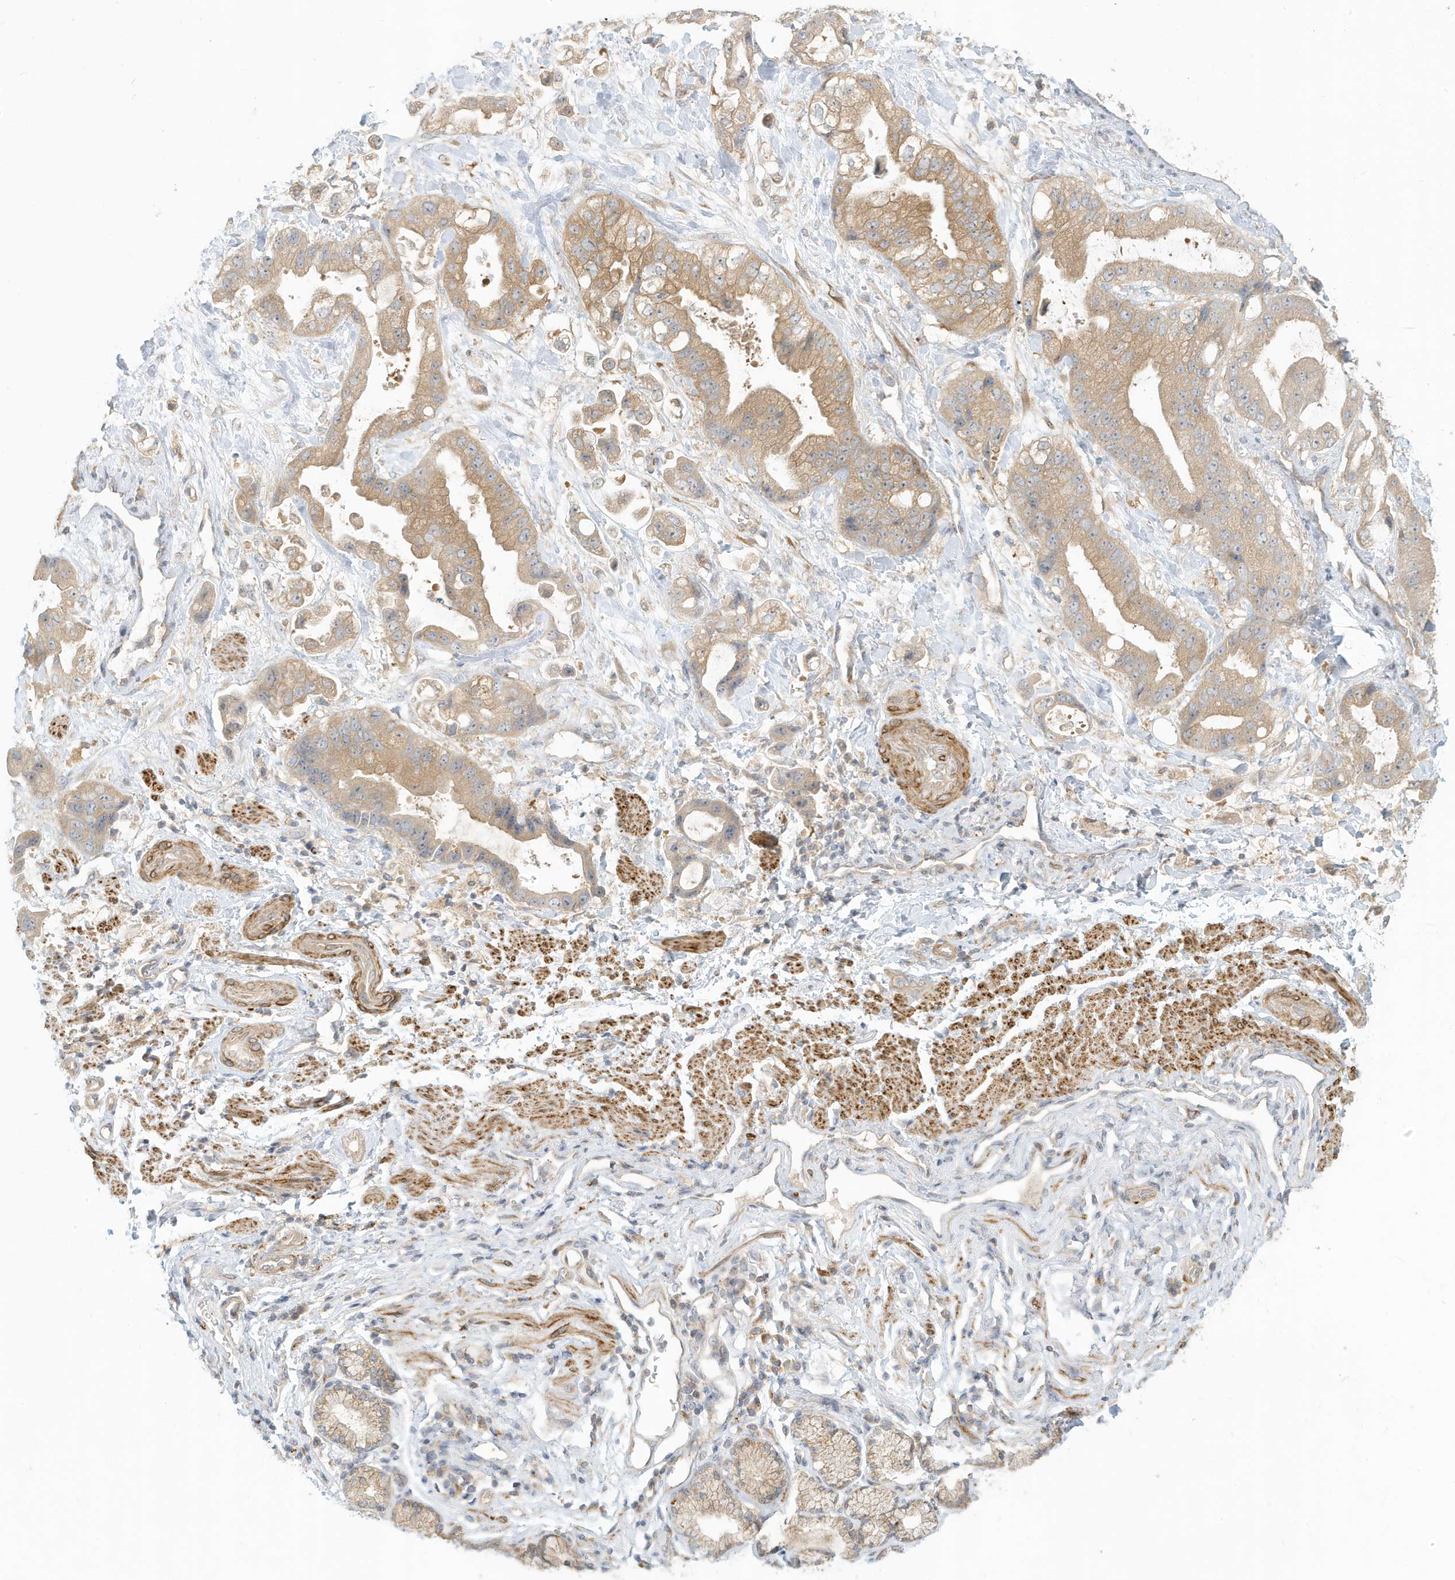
{"staining": {"intensity": "moderate", "quantity": "25%-75%", "location": "cytoplasmic/membranous"}, "tissue": "stomach cancer", "cell_type": "Tumor cells", "image_type": "cancer", "snomed": [{"axis": "morphology", "description": "Adenocarcinoma, NOS"}, {"axis": "topography", "description": "Stomach"}], "caption": "Immunohistochemistry (IHC) of human stomach adenocarcinoma demonstrates medium levels of moderate cytoplasmic/membranous expression in about 25%-75% of tumor cells. Using DAB (3,3'-diaminobenzidine) (brown) and hematoxylin (blue) stains, captured at high magnification using brightfield microscopy.", "gene": "MCOLN1", "patient": {"sex": "male", "age": 62}}